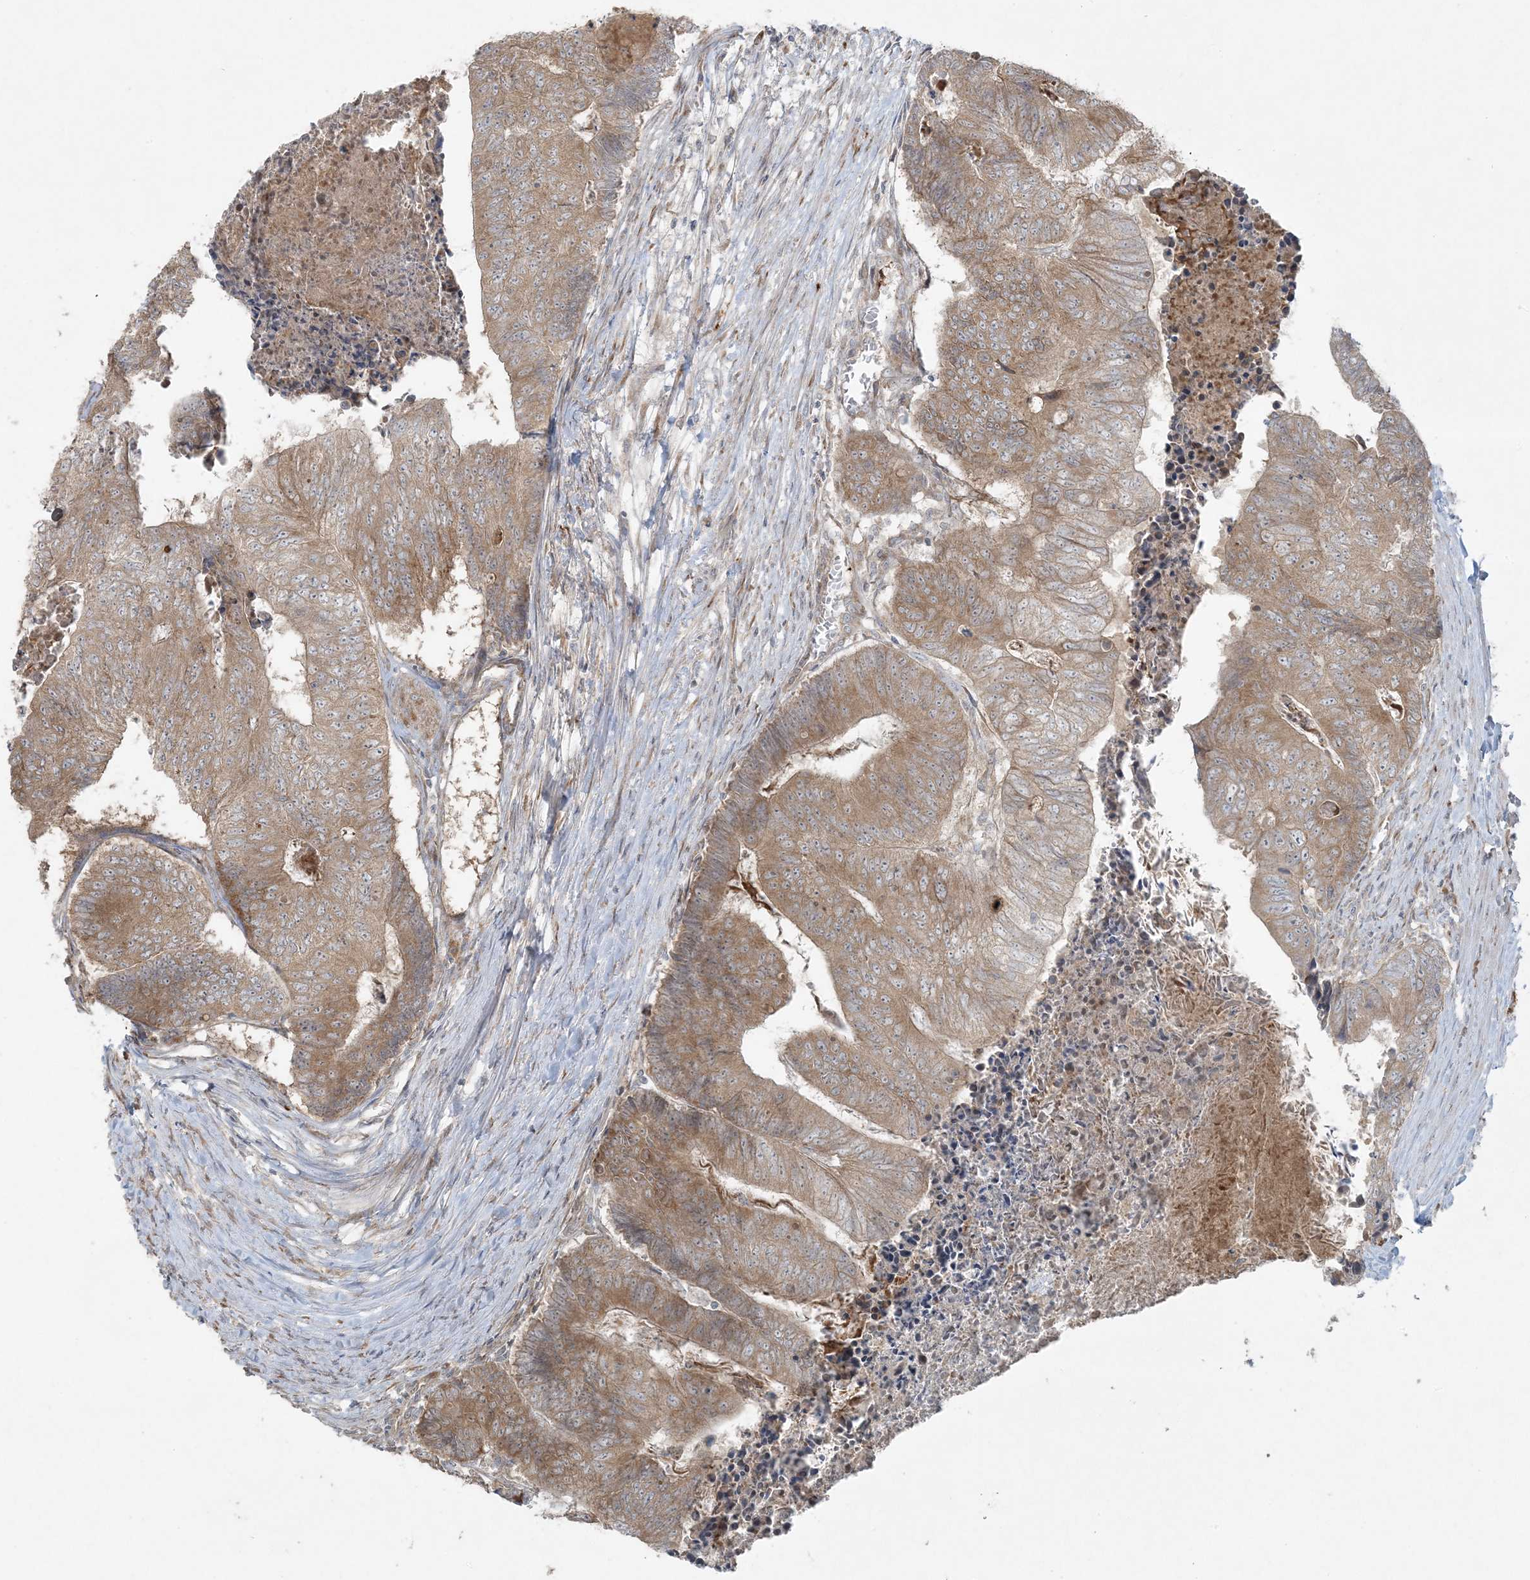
{"staining": {"intensity": "moderate", "quantity": ">75%", "location": "cytoplasmic/membranous"}, "tissue": "colorectal cancer", "cell_type": "Tumor cells", "image_type": "cancer", "snomed": [{"axis": "morphology", "description": "Adenocarcinoma, NOS"}, {"axis": "topography", "description": "Colon"}], "caption": "Brown immunohistochemical staining in human colorectal adenocarcinoma displays moderate cytoplasmic/membranous expression in approximately >75% of tumor cells.", "gene": "ZNF263", "patient": {"sex": "female", "age": 67}}